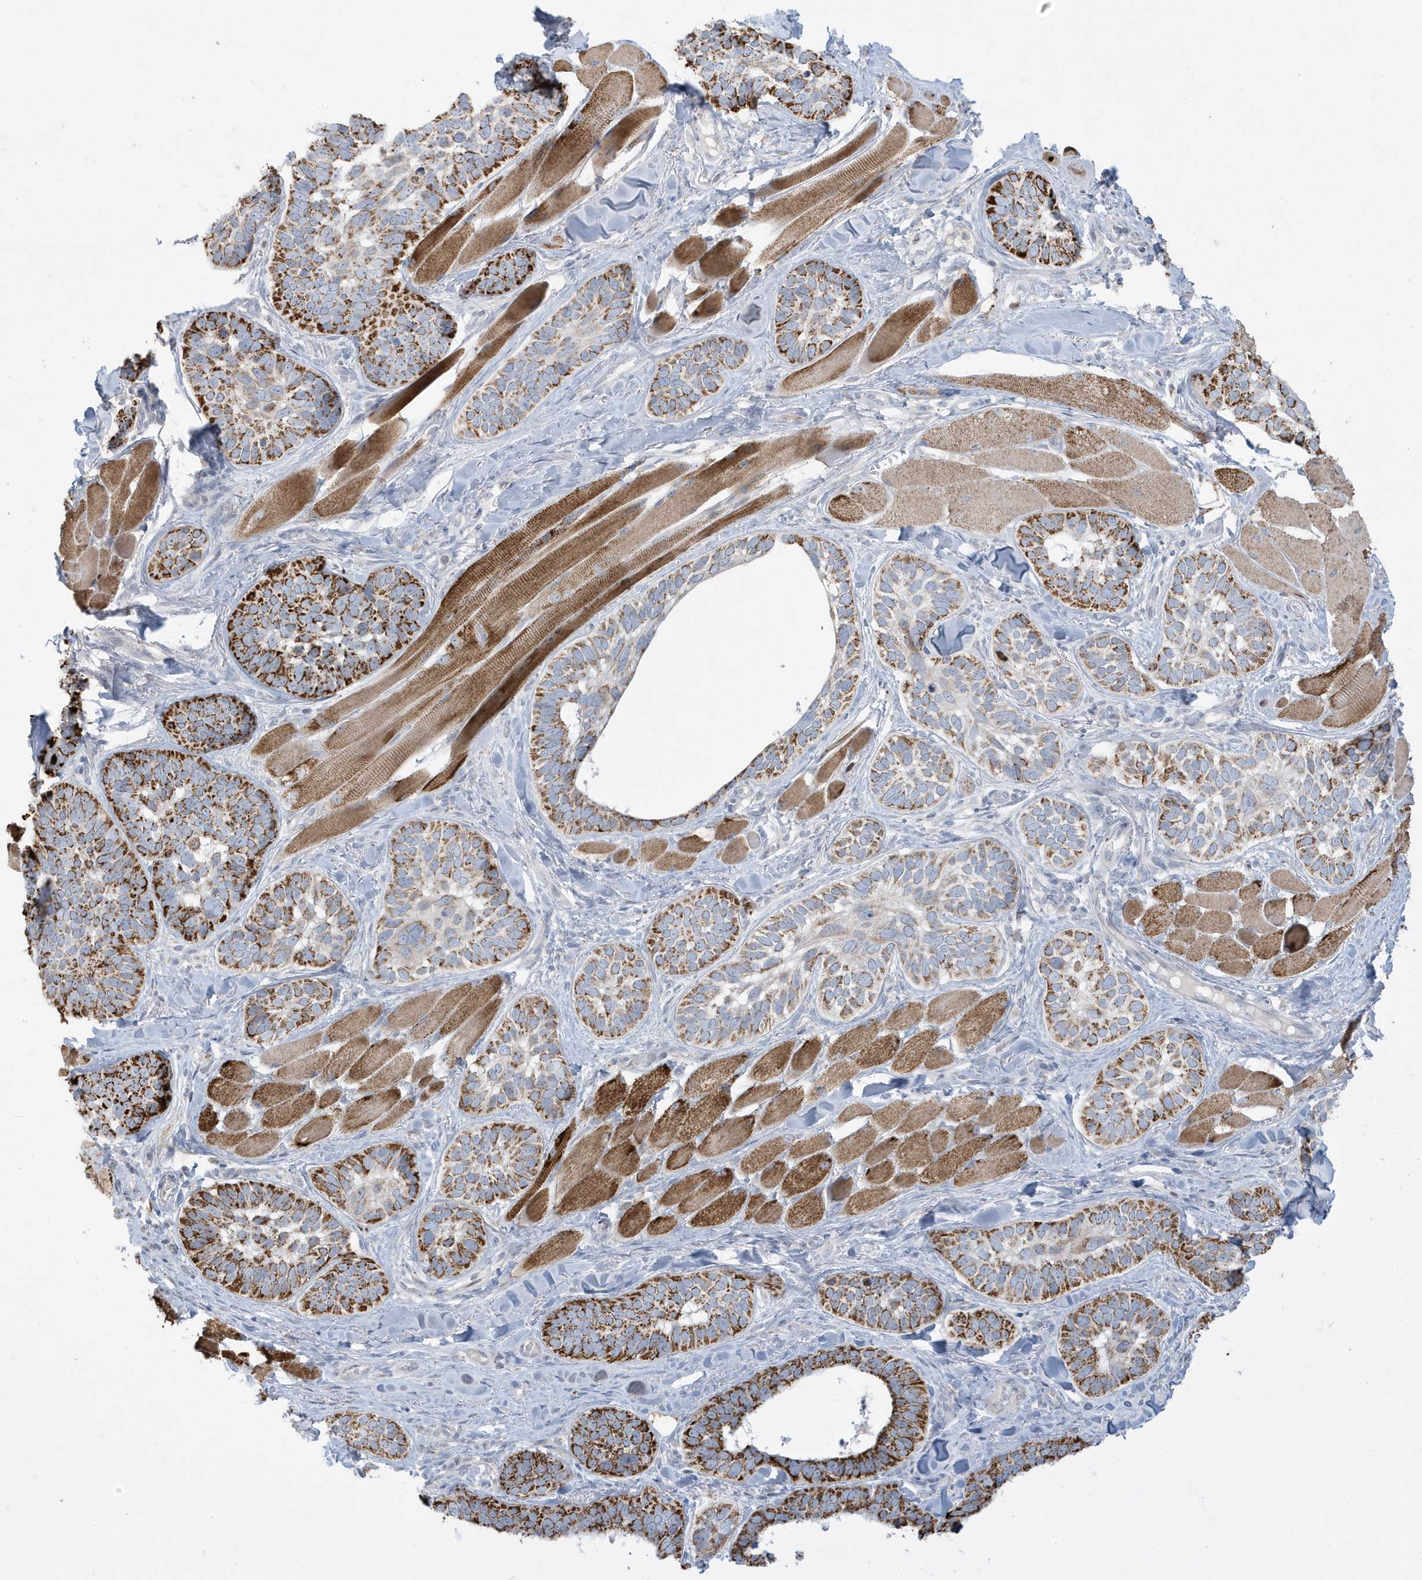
{"staining": {"intensity": "strong", "quantity": ">75%", "location": "cytoplasmic/membranous"}, "tissue": "skin cancer", "cell_type": "Tumor cells", "image_type": "cancer", "snomed": [{"axis": "morphology", "description": "Basal cell carcinoma"}, {"axis": "topography", "description": "Skin"}], "caption": "This photomicrograph demonstrates skin cancer stained with IHC to label a protein in brown. The cytoplasmic/membranous of tumor cells show strong positivity for the protein. Nuclei are counter-stained blue.", "gene": "FNDC1", "patient": {"sex": "male", "age": 62}}